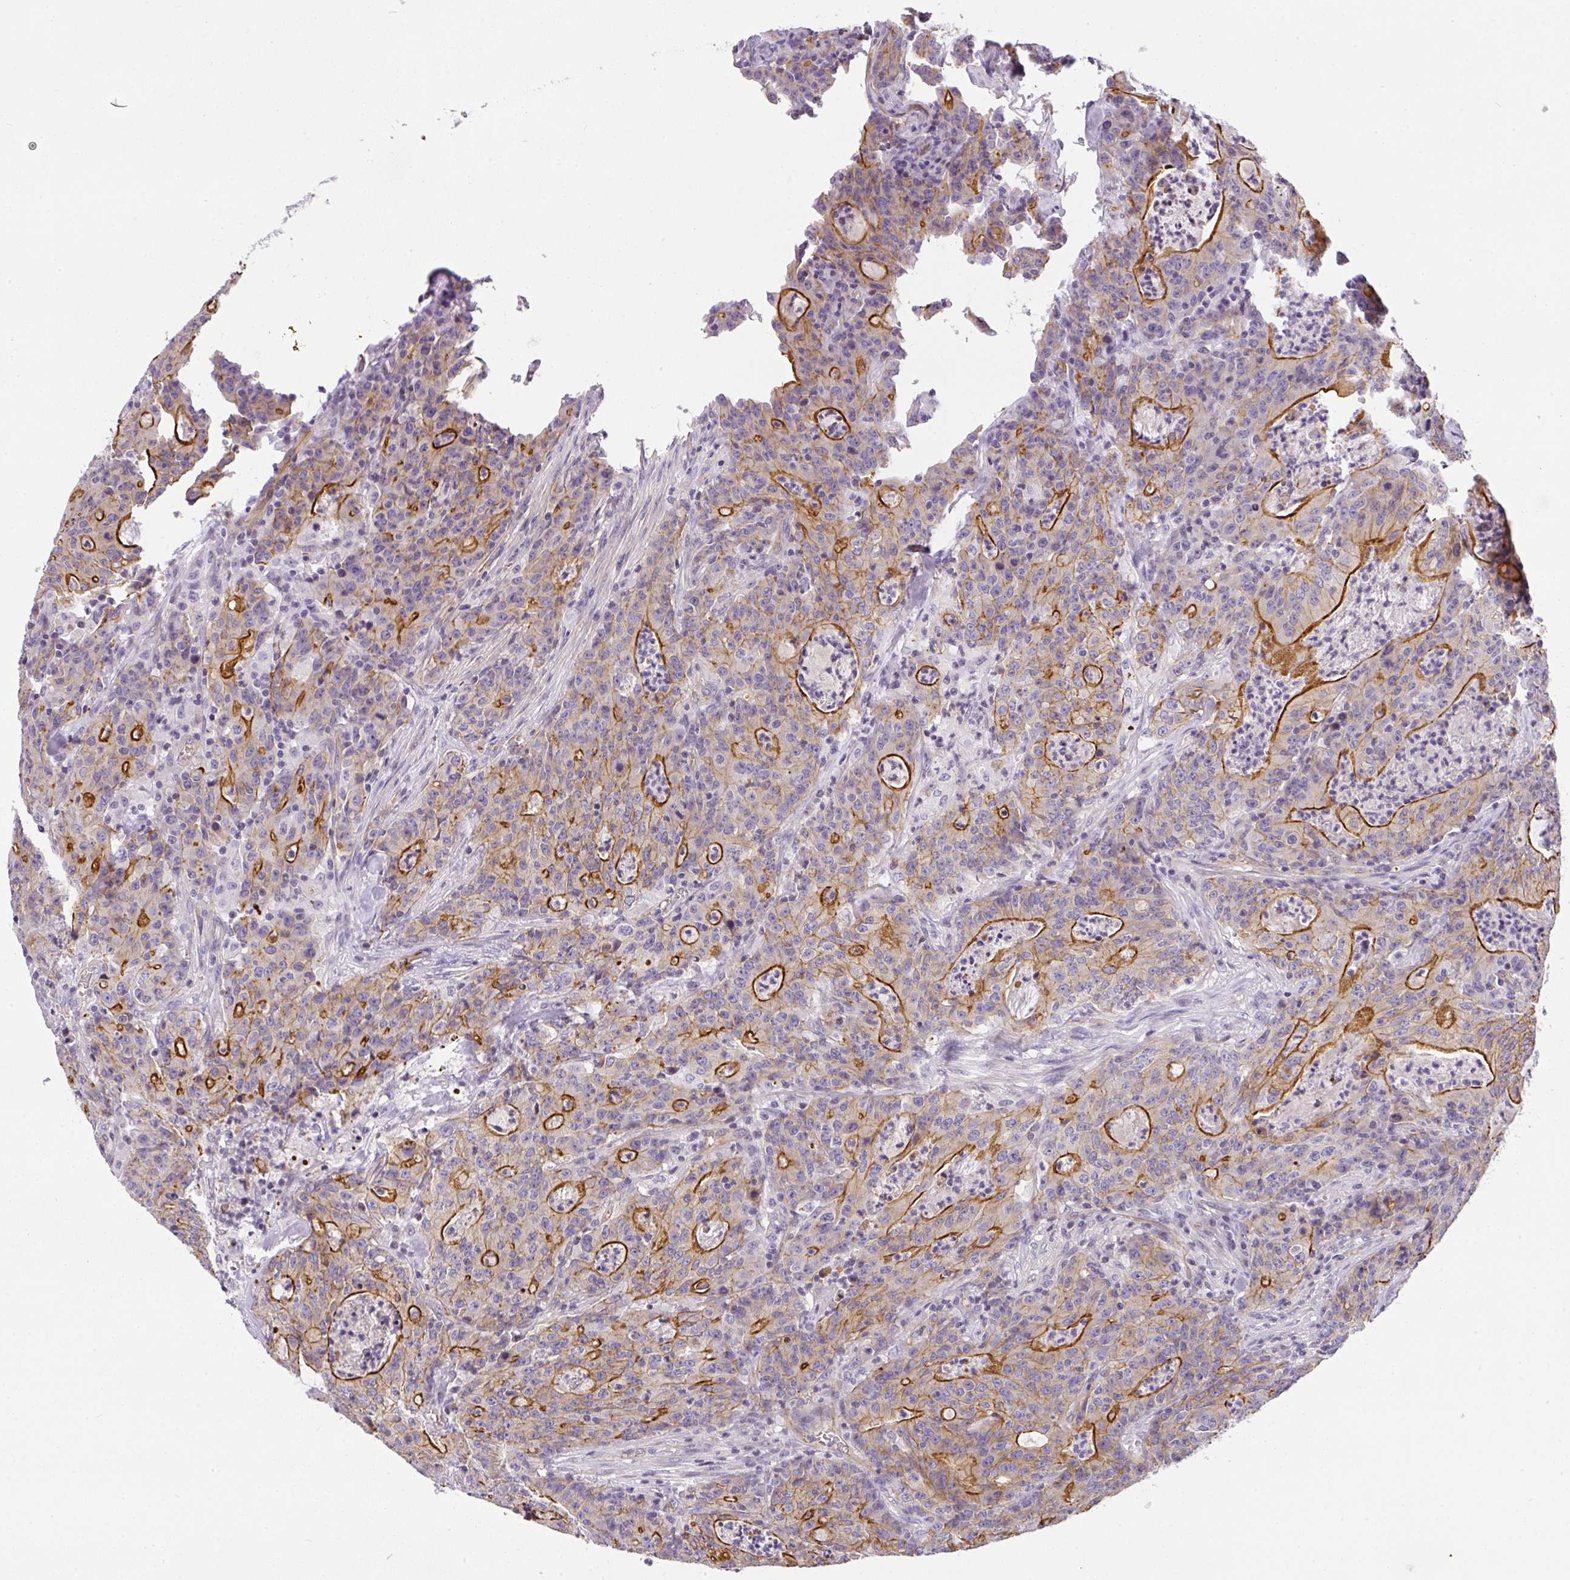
{"staining": {"intensity": "moderate", "quantity": "25%-75%", "location": "cytoplasmic/membranous"}, "tissue": "colorectal cancer", "cell_type": "Tumor cells", "image_type": "cancer", "snomed": [{"axis": "morphology", "description": "Adenocarcinoma, NOS"}, {"axis": "topography", "description": "Colon"}], "caption": "Immunohistochemistry image of neoplastic tissue: adenocarcinoma (colorectal) stained using IHC reveals medium levels of moderate protein expression localized specifically in the cytoplasmic/membranous of tumor cells, appearing as a cytoplasmic/membranous brown color.", "gene": "OR11H4", "patient": {"sex": "male", "age": 83}}